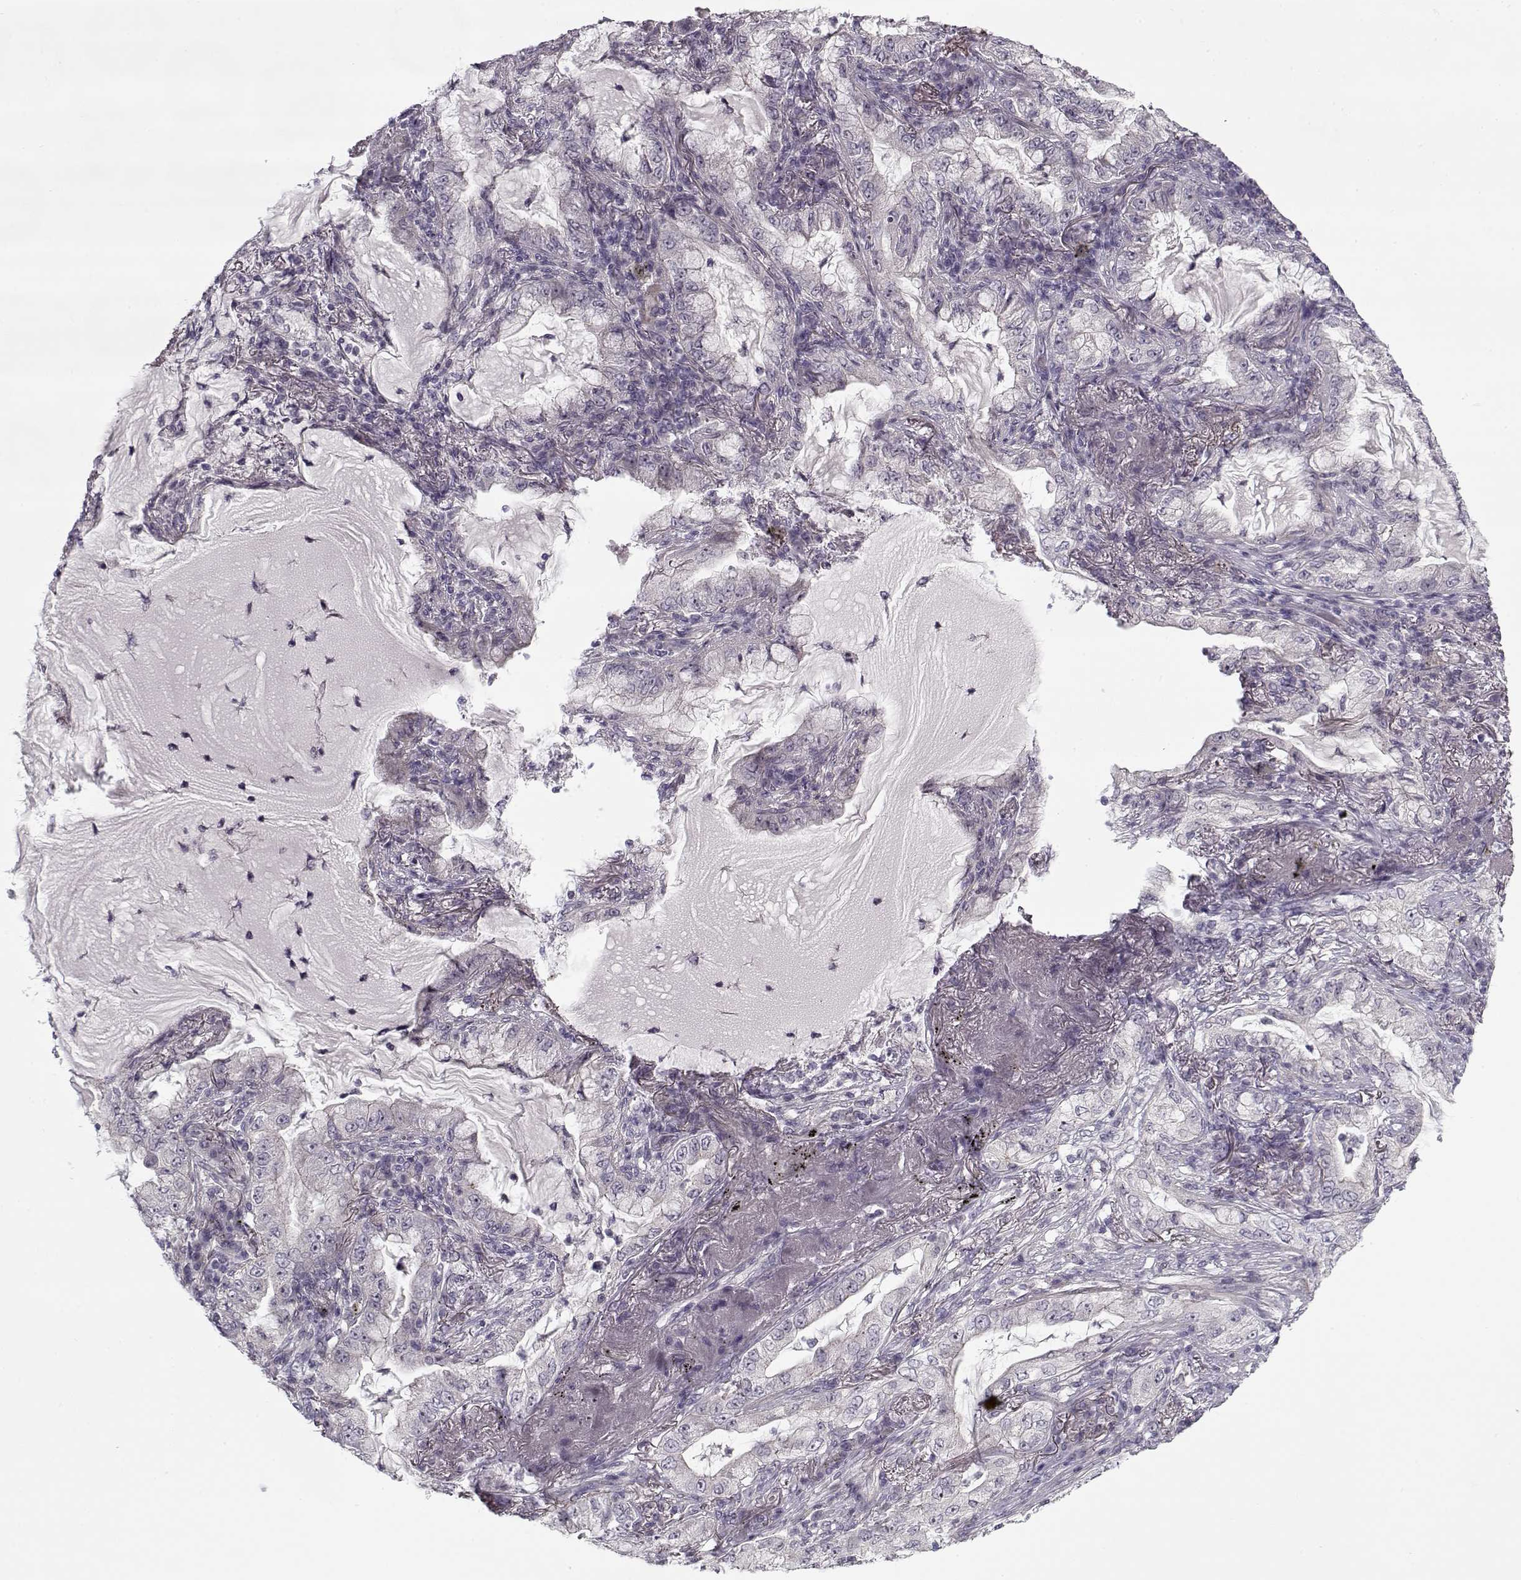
{"staining": {"intensity": "negative", "quantity": "none", "location": "none"}, "tissue": "lung cancer", "cell_type": "Tumor cells", "image_type": "cancer", "snomed": [{"axis": "morphology", "description": "Adenocarcinoma, NOS"}, {"axis": "topography", "description": "Lung"}], "caption": "IHC of lung adenocarcinoma demonstrates no expression in tumor cells.", "gene": "PNMT", "patient": {"sex": "female", "age": 73}}